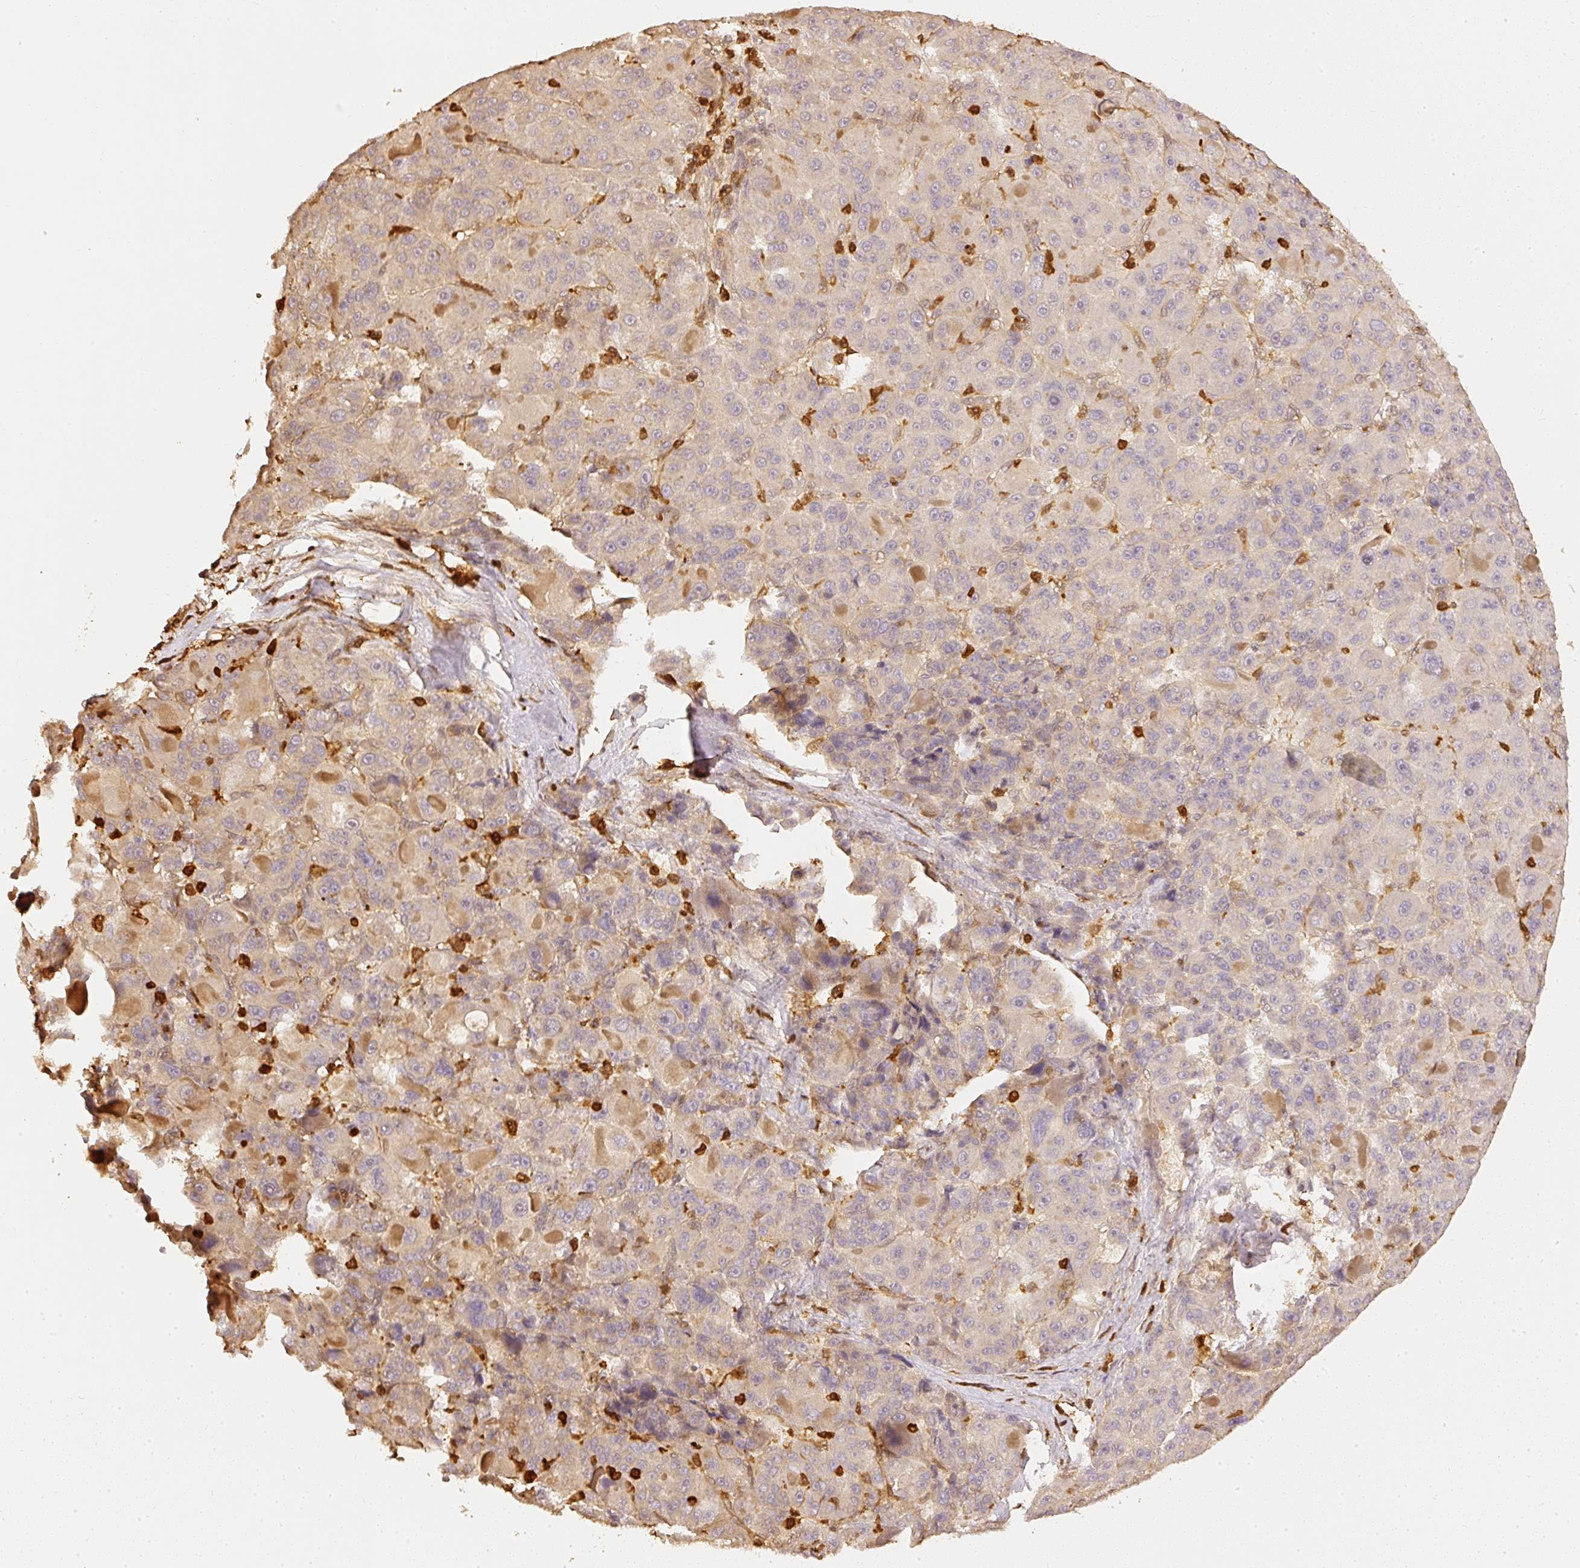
{"staining": {"intensity": "negative", "quantity": "none", "location": "none"}, "tissue": "liver cancer", "cell_type": "Tumor cells", "image_type": "cancer", "snomed": [{"axis": "morphology", "description": "Carcinoma, Hepatocellular, NOS"}, {"axis": "topography", "description": "Liver"}], "caption": "The micrograph exhibits no staining of tumor cells in liver cancer (hepatocellular carcinoma).", "gene": "PFN1", "patient": {"sex": "male", "age": 76}}